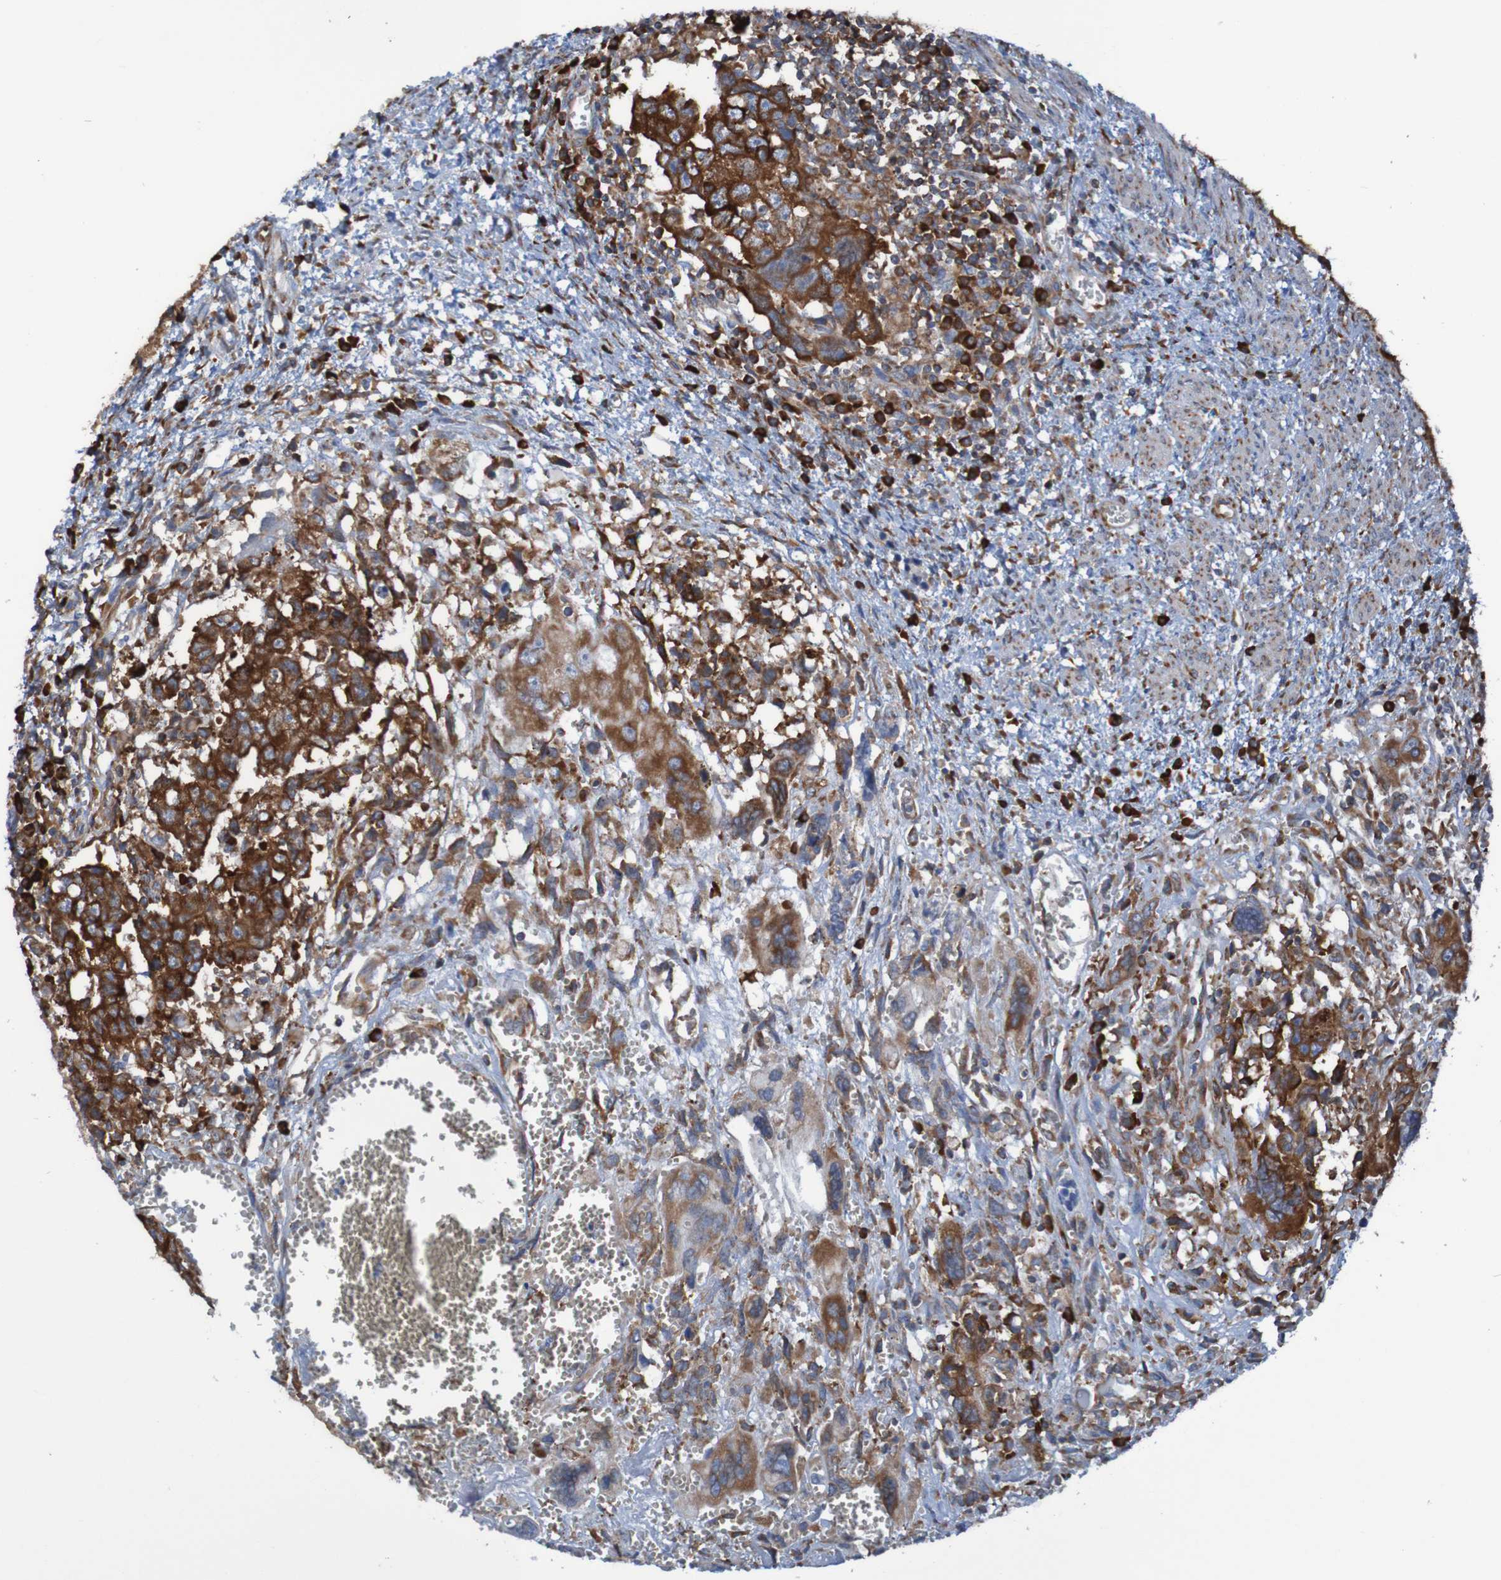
{"staining": {"intensity": "strong", "quantity": ">75%", "location": "cytoplasmic/membranous"}, "tissue": "testis cancer", "cell_type": "Tumor cells", "image_type": "cancer", "snomed": [{"axis": "morphology", "description": "Carcinoma, Embryonal, NOS"}, {"axis": "topography", "description": "Testis"}], "caption": "Protein staining of testis cancer (embryonal carcinoma) tissue reveals strong cytoplasmic/membranous expression in about >75% of tumor cells.", "gene": "RPL10", "patient": {"sex": "male", "age": 28}}